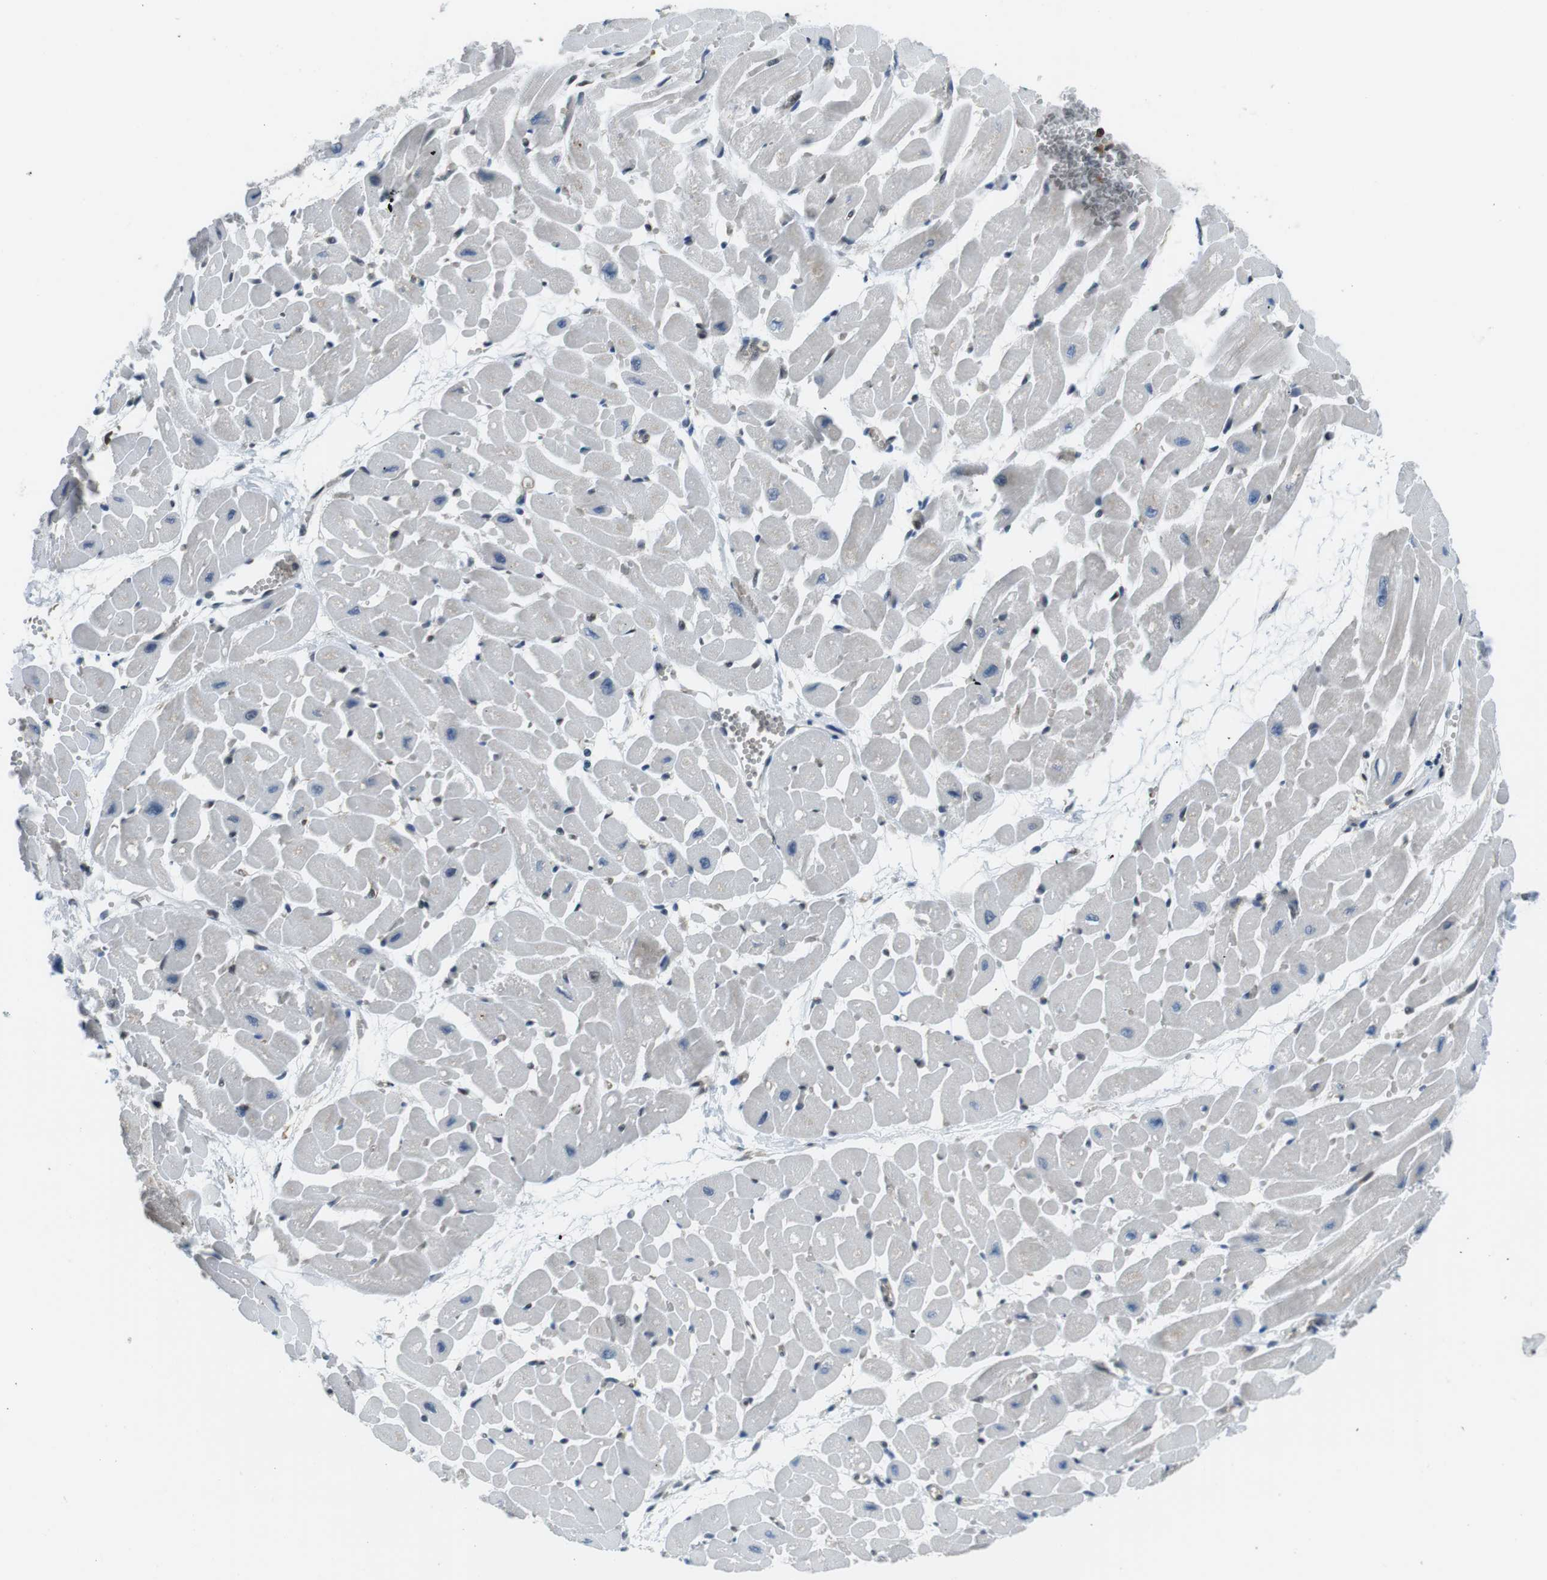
{"staining": {"intensity": "negative", "quantity": "none", "location": "none"}, "tissue": "heart muscle", "cell_type": "Cardiomyocytes", "image_type": "normal", "snomed": [{"axis": "morphology", "description": "Normal tissue, NOS"}, {"axis": "topography", "description": "Heart"}], "caption": "This is an IHC image of normal heart muscle. There is no staining in cardiomyocytes.", "gene": "STK10", "patient": {"sex": "male", "age": 45}}